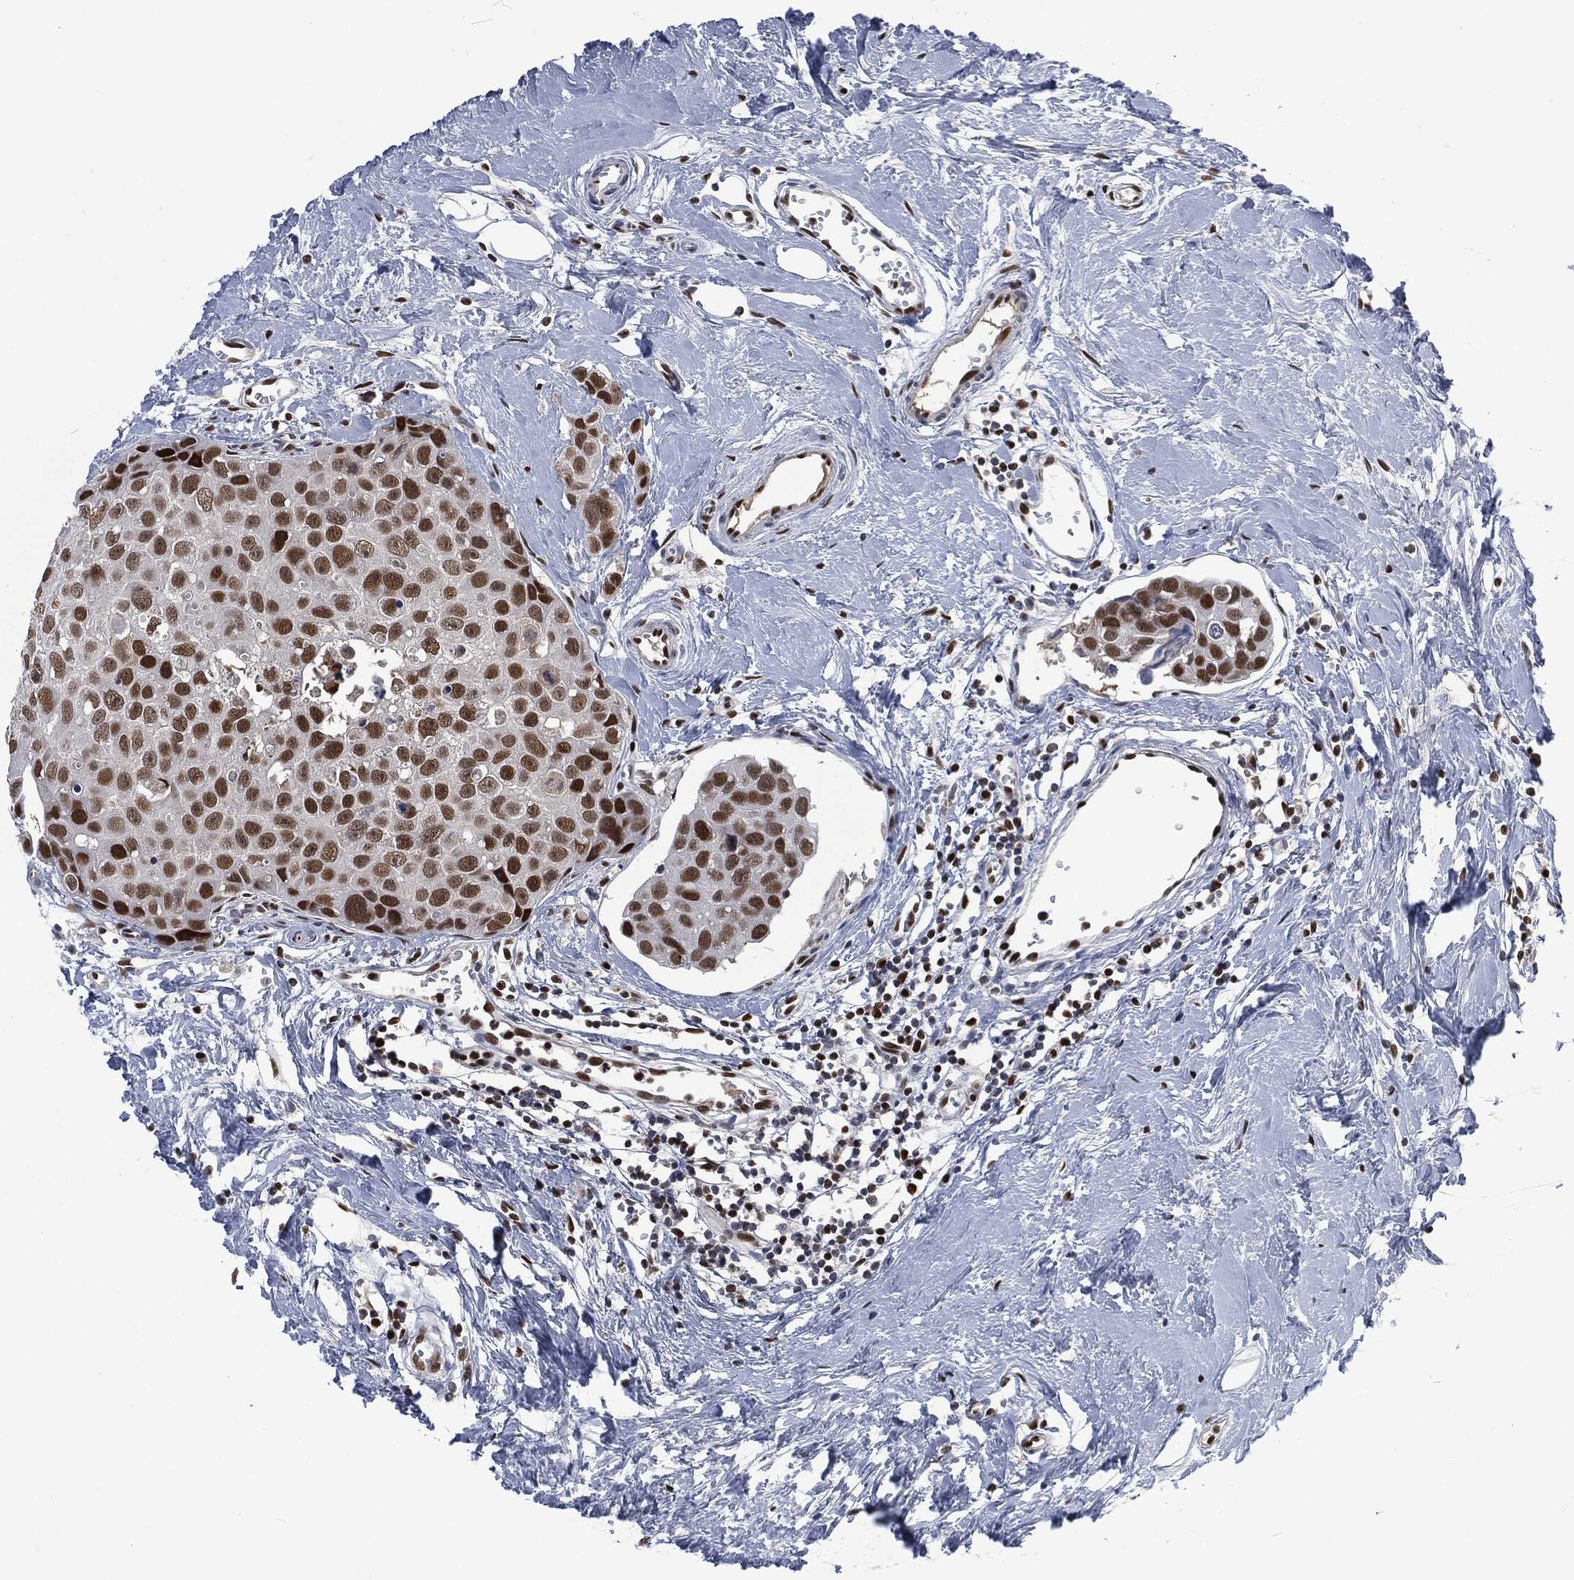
{"staining": {"intensity": "strong", "quantity": "<25%", "location": "nuclear"}, "tissue": "breast cancer", "cell_type": "Tumor cells", "image_type": "cancer", "snomed": [{"axis": "morphology", "description": "Duct carcinoma"}, {"axis": "topography", "description": "Breast"}], "caption": "Immunohistochemical staining of infiltrating ductal carcinoma (breast) shows medium levels of strong nuclear expression in about <25% of tumor cells.", "gene": "DCPS", "patient": {"sex": "female", "age": 35}}